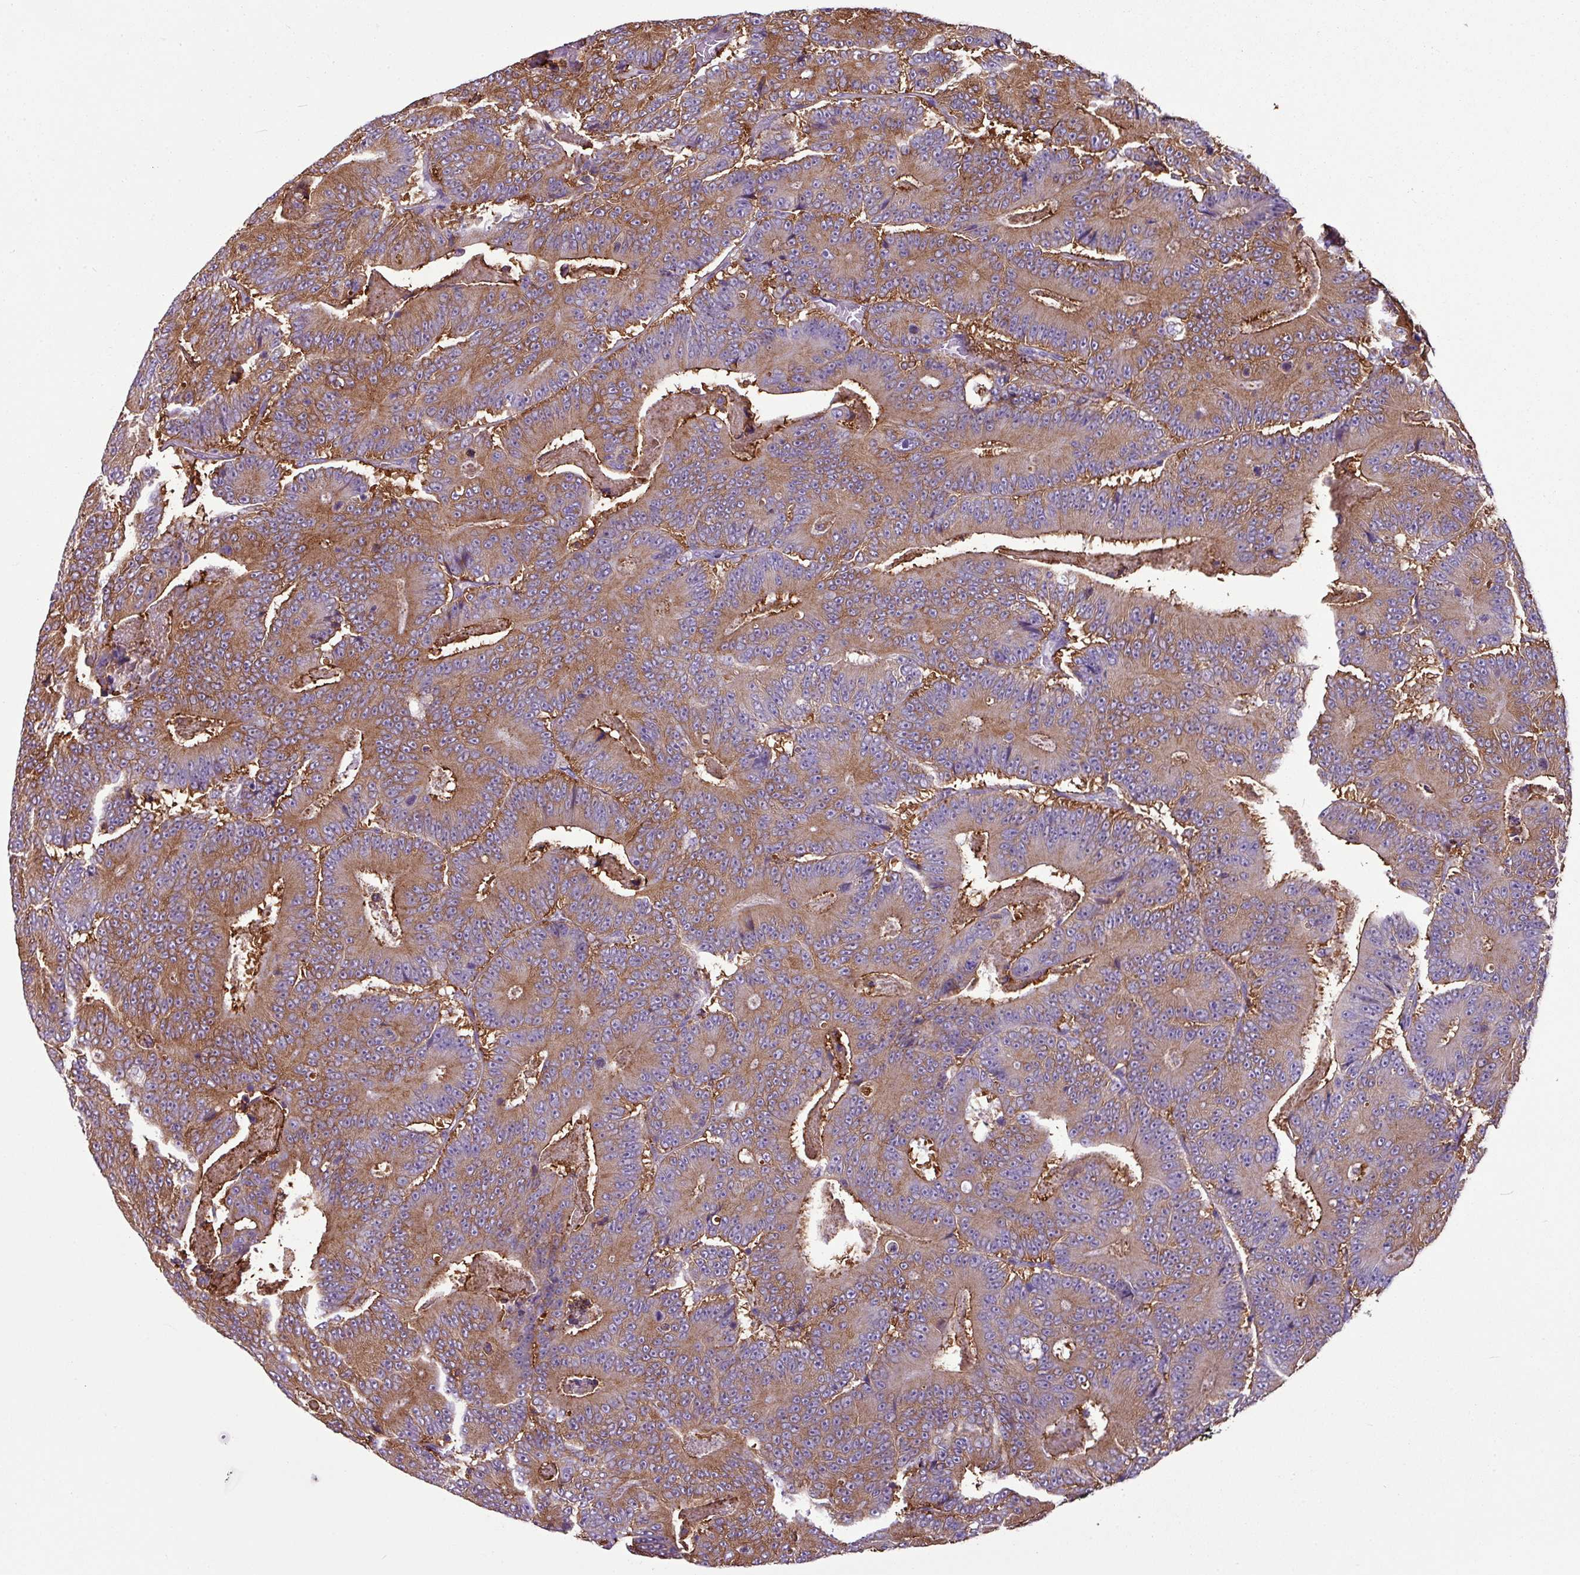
{"staining": {"intensity": "moderate", "quantity": ">75%", "location": "cytoplasmic/membranous"}, "tissue": "colorectal cancer", "cell_type": "Tumor cells", "image_type": "cancer", "snomed": [{"axis": "morphology", "description": "Adenocarcinoma, NOS"}, {"axis": "topography", "description": "Colon"}], "caption": "Protein staining of colorectal adenocarcinoma tissue displays moderate cytoplasmic/membranous staining in approximately >75% of tumor cells.", "gene": "XNDC1N", "patient": {"sex": "male", "age": 83}}